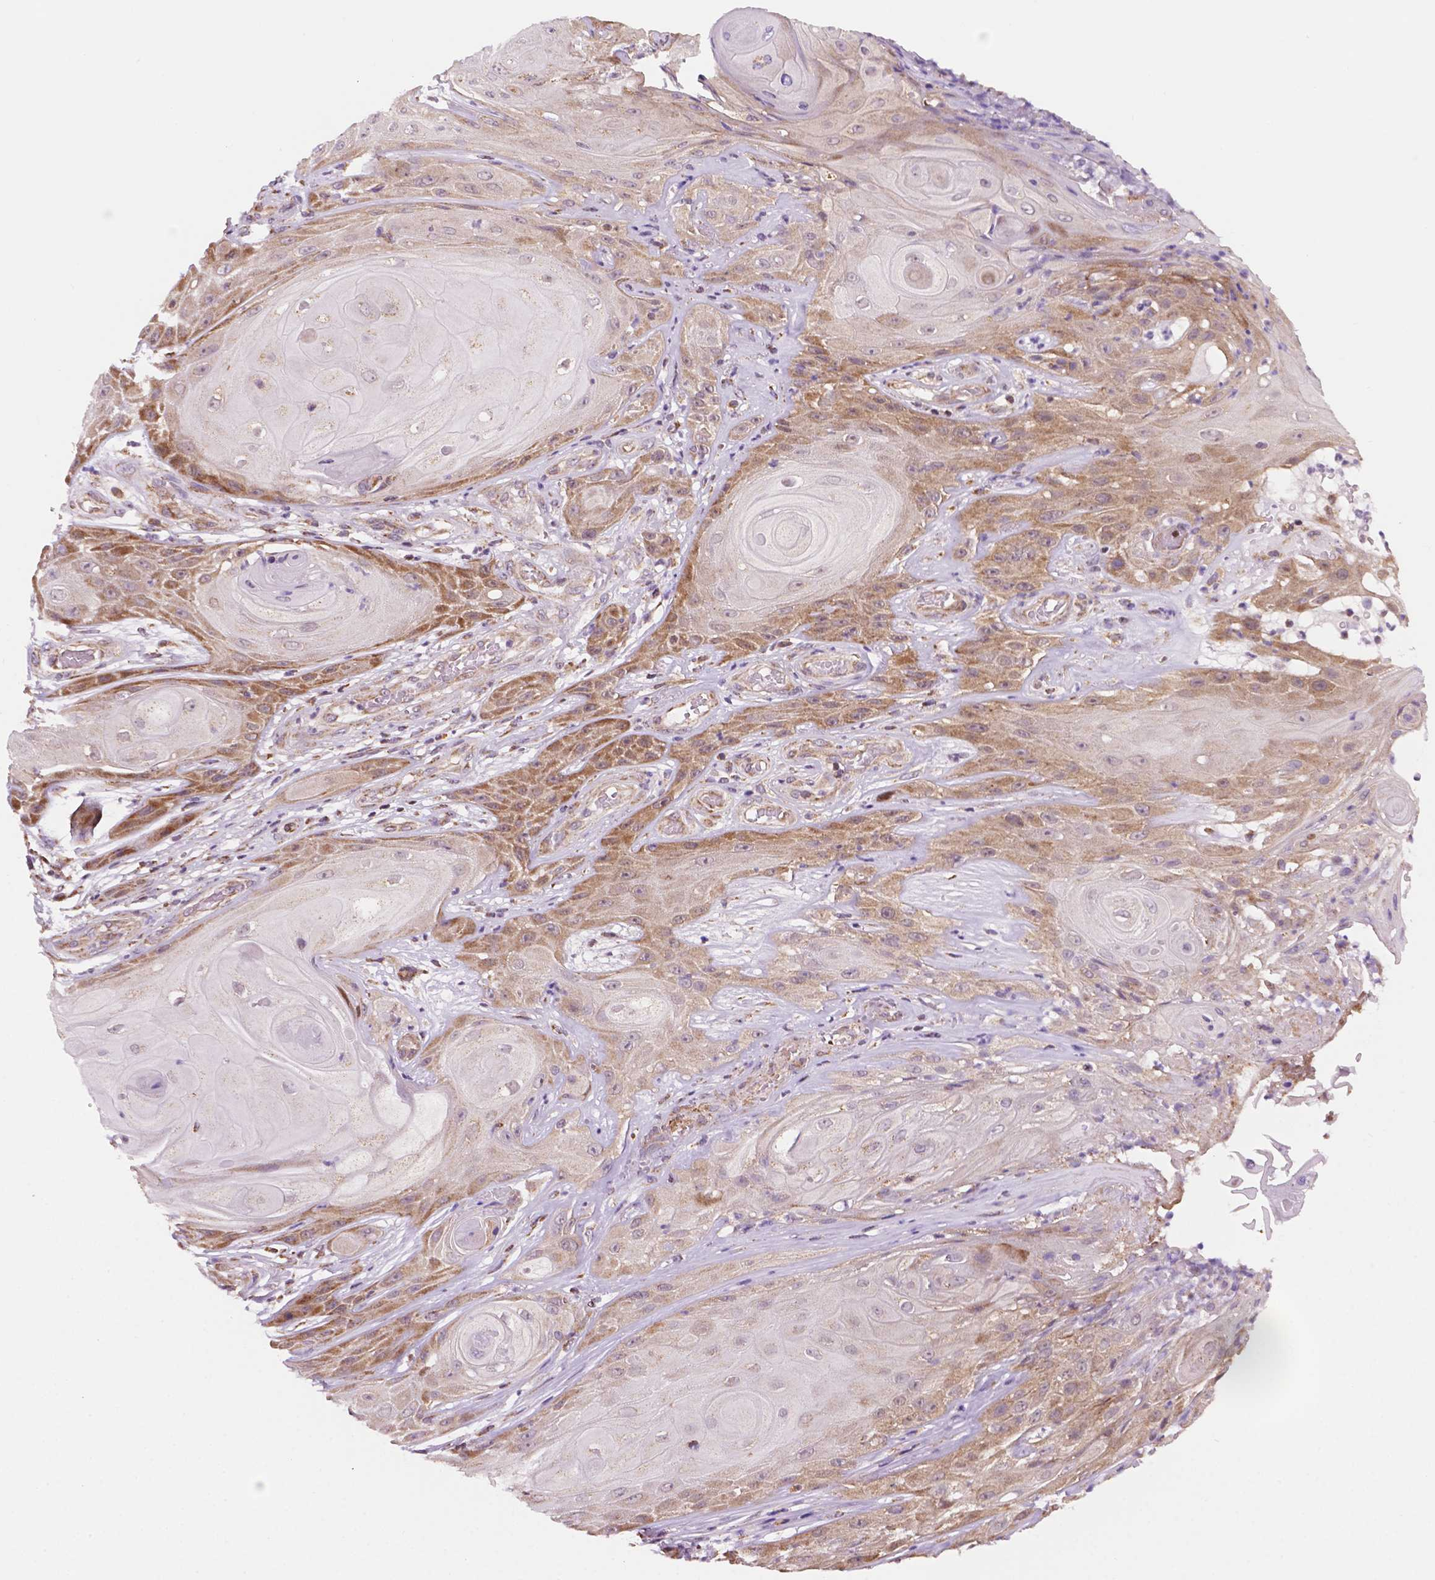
{"staining": {"intensity": "moderate", "quantity": "25%-75%", "location": "cytoplasmic/membranous"}, "tissue": "skin cancer", "cell_type": "Tumor cells", "image_type": "cancer", "snomed": [{"axis": "morphology", "description": "Squamous cell carcinoma, NOS"}, {"axis": "topography", "description": "Skin"}], "caption": "A photomicrograph of human skin cancer stained for a protein demonstrates moderate cytoplasmic/membranous brown staining in tumor cells. Immunohistochemistry (ihc) stains the protein of interest in brown and the nuclei are stained blue.", "gene": "GEMIN4", "patient": {"sex": "male", "age": 62}}